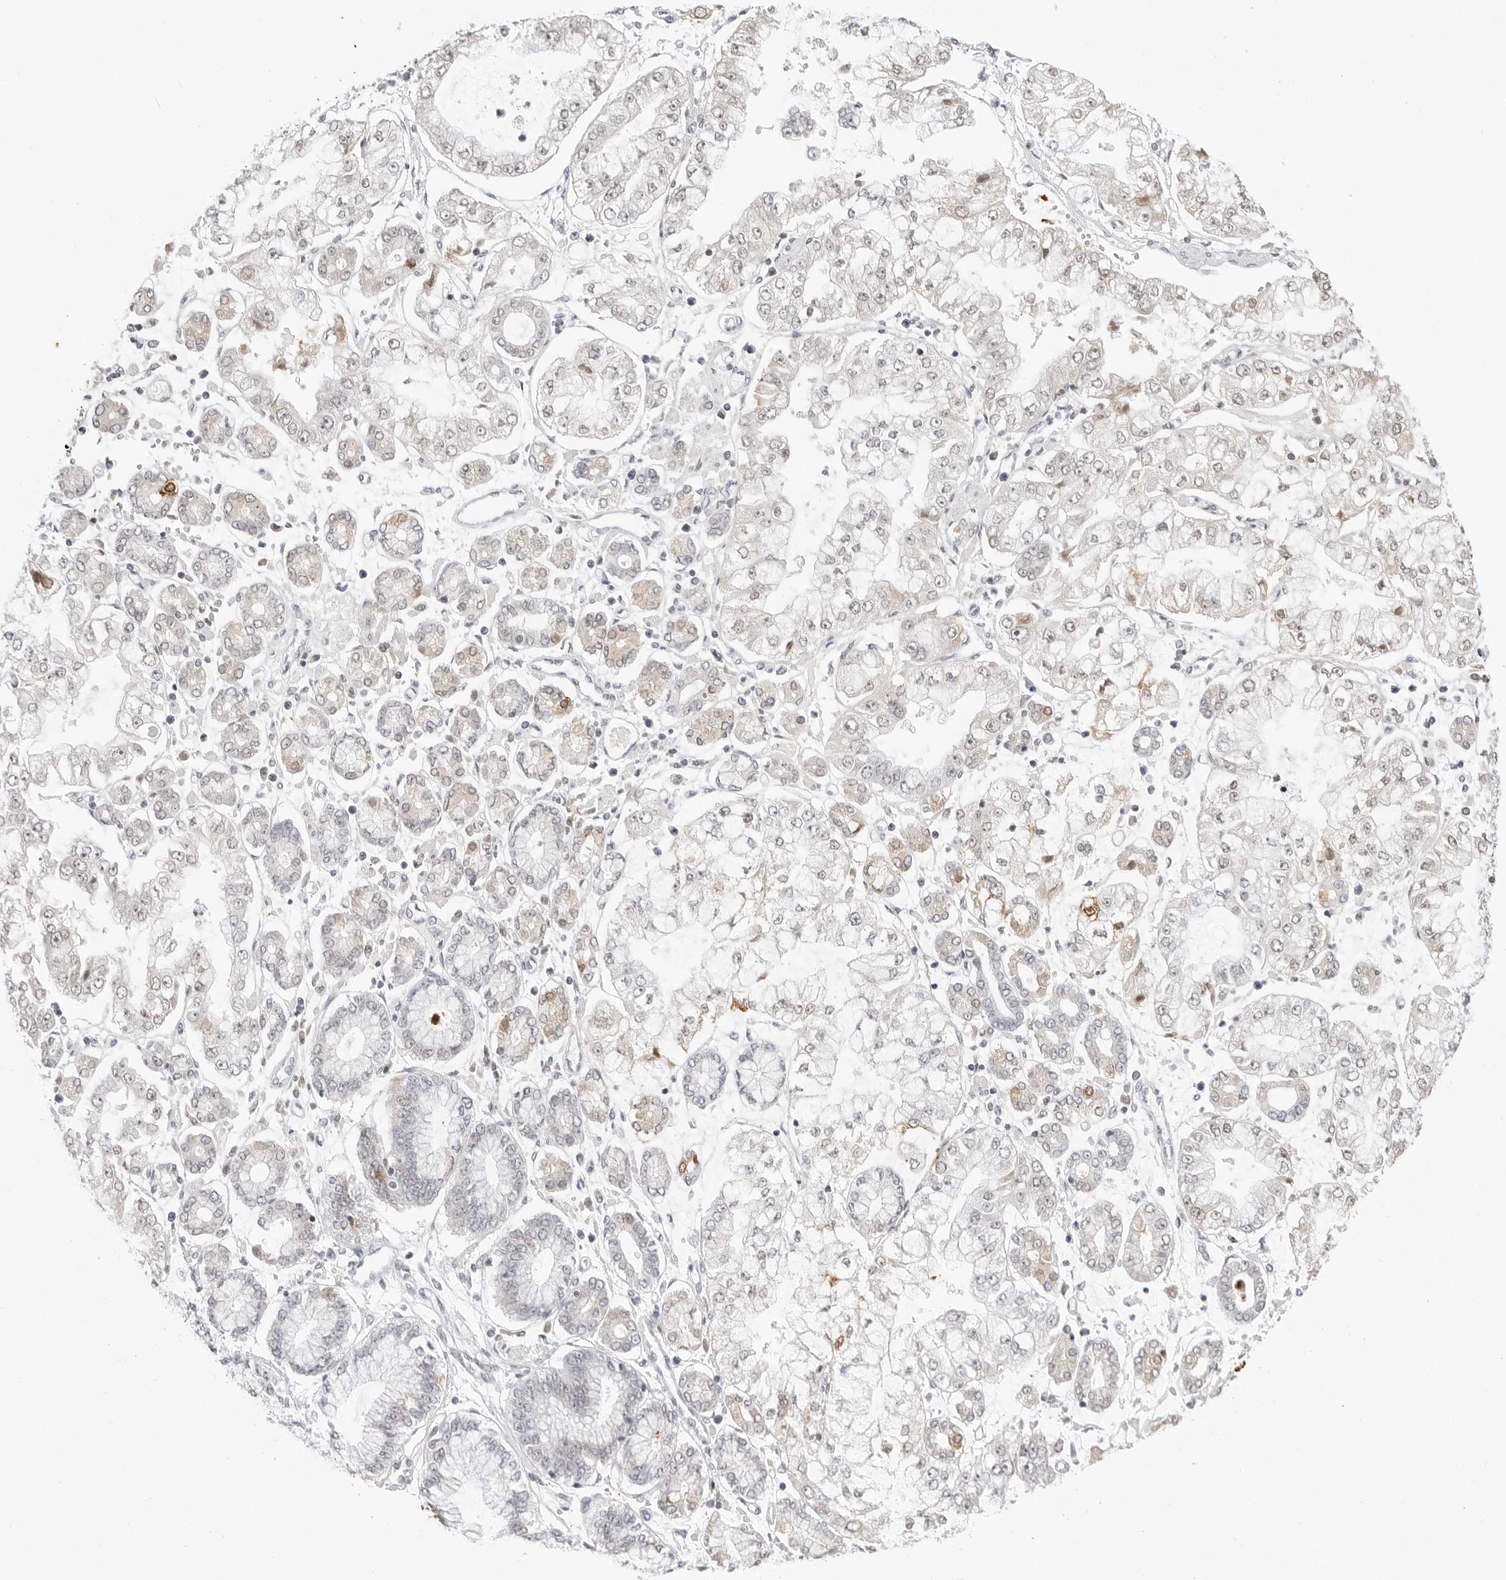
{"staining": {"intensity": "moderate", "quantity": "<25%", "location": "cytoplasmic/membranous,nuclear"}, "tissue": "stomach cancer", "cell_type": "Tumor cells", "image_type": "cancer", "snomed": [{"axis": "morphology", "description": "Adenocarcinoma, NOS"}, {"axis": "topography", "description": "Stomach"}], "caption": "IHC staining of stomach cancer (adenocarcinoma), which demonstrates low levels of moderate cytoplasmic/membranous and nuclear staining in approximately <25% of tumor cells indicating moderate cytoplasmic/membranous and nuclear protein positivity. The staining was performed using DAB (brown) for protein detection and nuclei were counterstained in hematoxylin (blue).", "gene": "MSH6", "patient": {"sex": "male", "age": 76}}